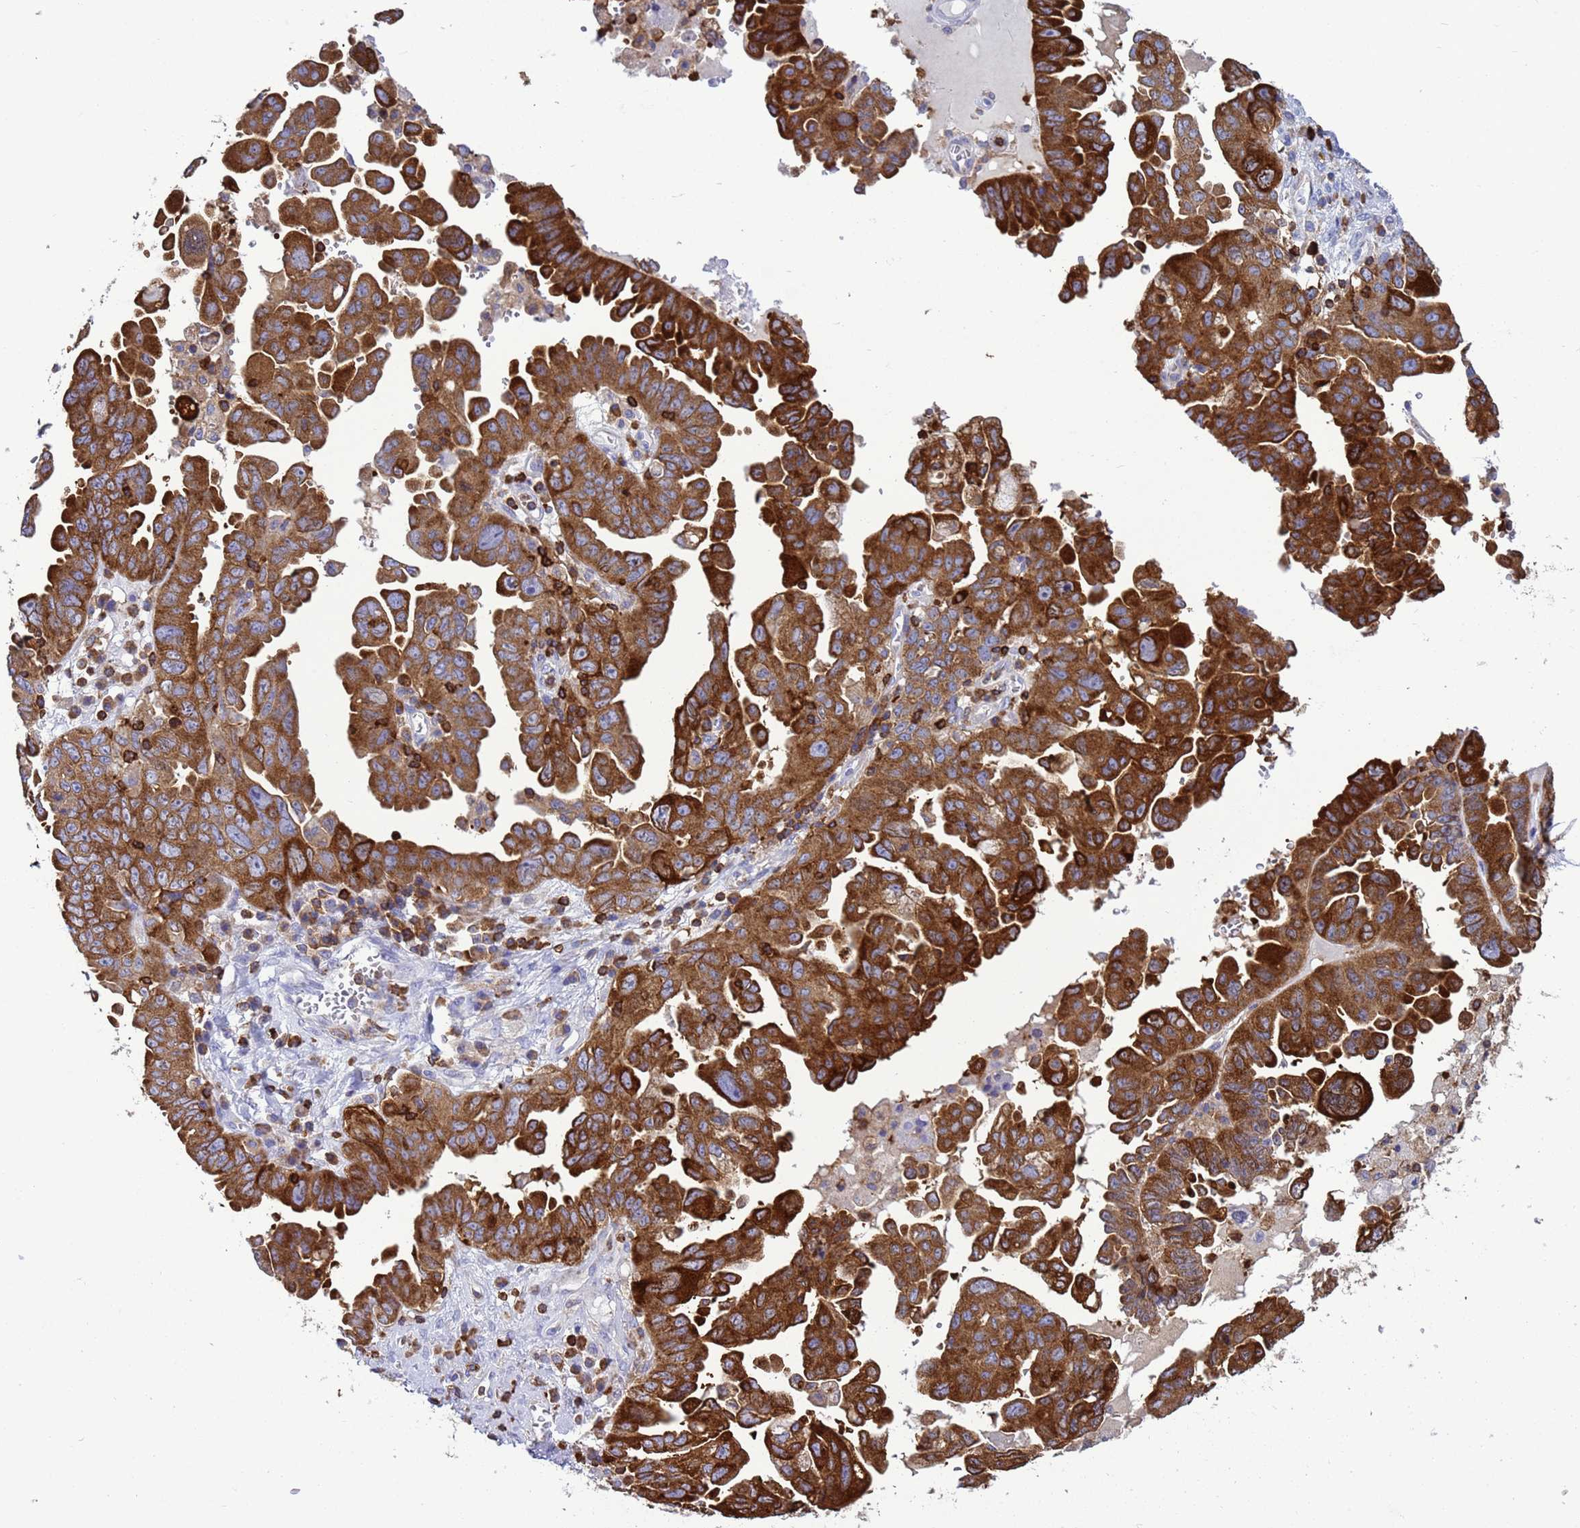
{"staining": {"intensity": "strong", "quantity": ">75%", "location": "cytoplasmic/membranous"}, "tissue": "ovarian cancer", "cell_type": "Tumor cells", "image_type": "cancer", "snomed": [{"axis": "morphology", "description": "Carcinoma, endometroid"}, {"axis": "topography", "description": "Ovary"}], "caption": "Human ovarian cancer stained with a brown dye shows strong cytoplasmic/membranous positive expression in approximately >75% of tumor cells.", "gene": "EZR", "patient": {"sex": "female", "age": 62}}